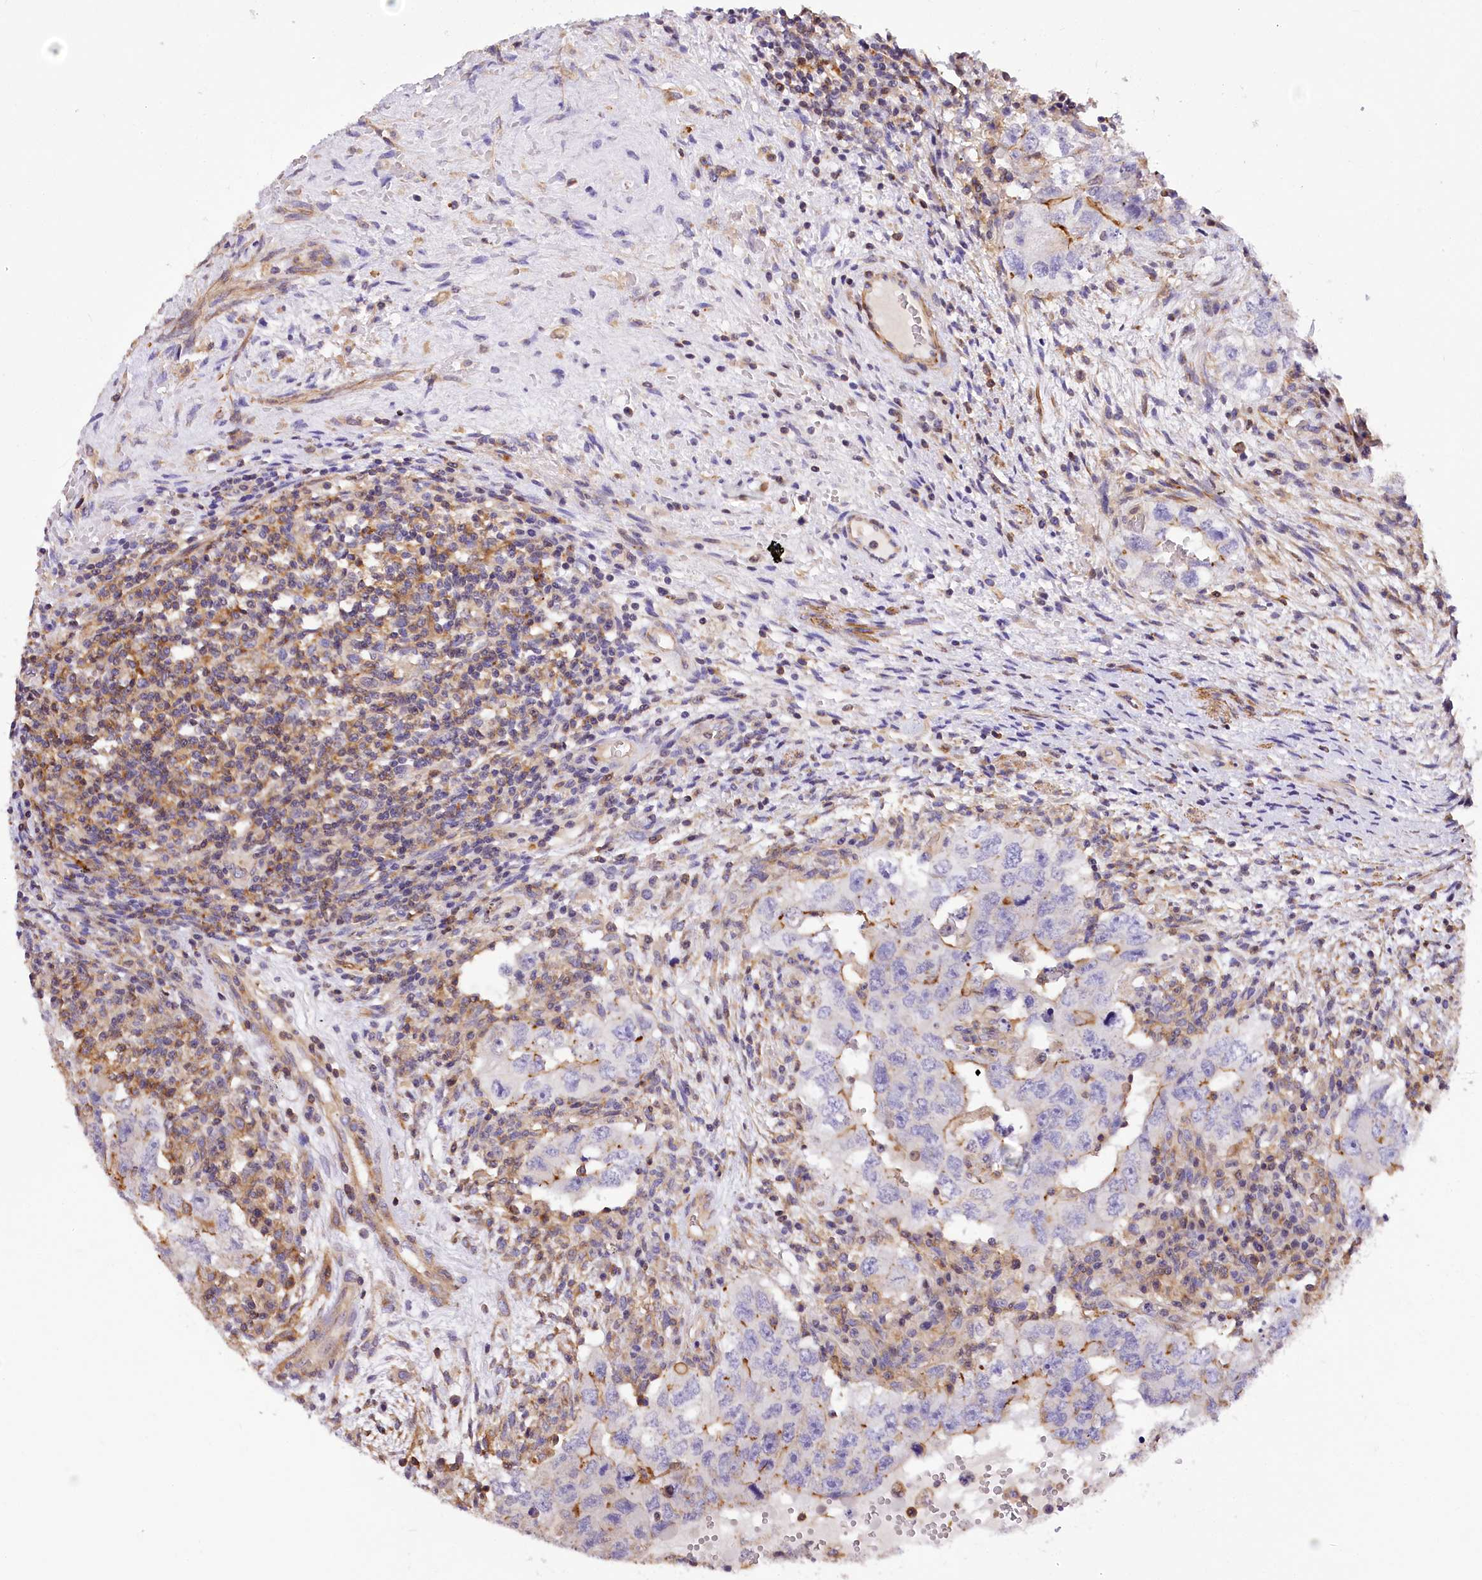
{"staining": {"intensity": "moderate", "quantity": "<25%", "location": "cytoplasmic/membranous"}, "tissue": "testis cancer", "cell_type": "Tumor cells", "image_type": "cancer", "snomed": [{"axis": "morphology", "description": "Carcinoma, Embryonal, NOS"}, {"axis": "topography", "description": "Testis"}], "caption": "A brown stain labels moderate cytoplasmic/membranous positivity of a protein in testis cancer (embryonal carcinoma) tumor cells. Using DAB (3,3'-diaminobenzidine) (brown) and hematoxylin (blue) stains, captured at high magnification using brightfield microscopy.", "gene": "DPP3", "patient": {"sex": "male", "age": 26}}